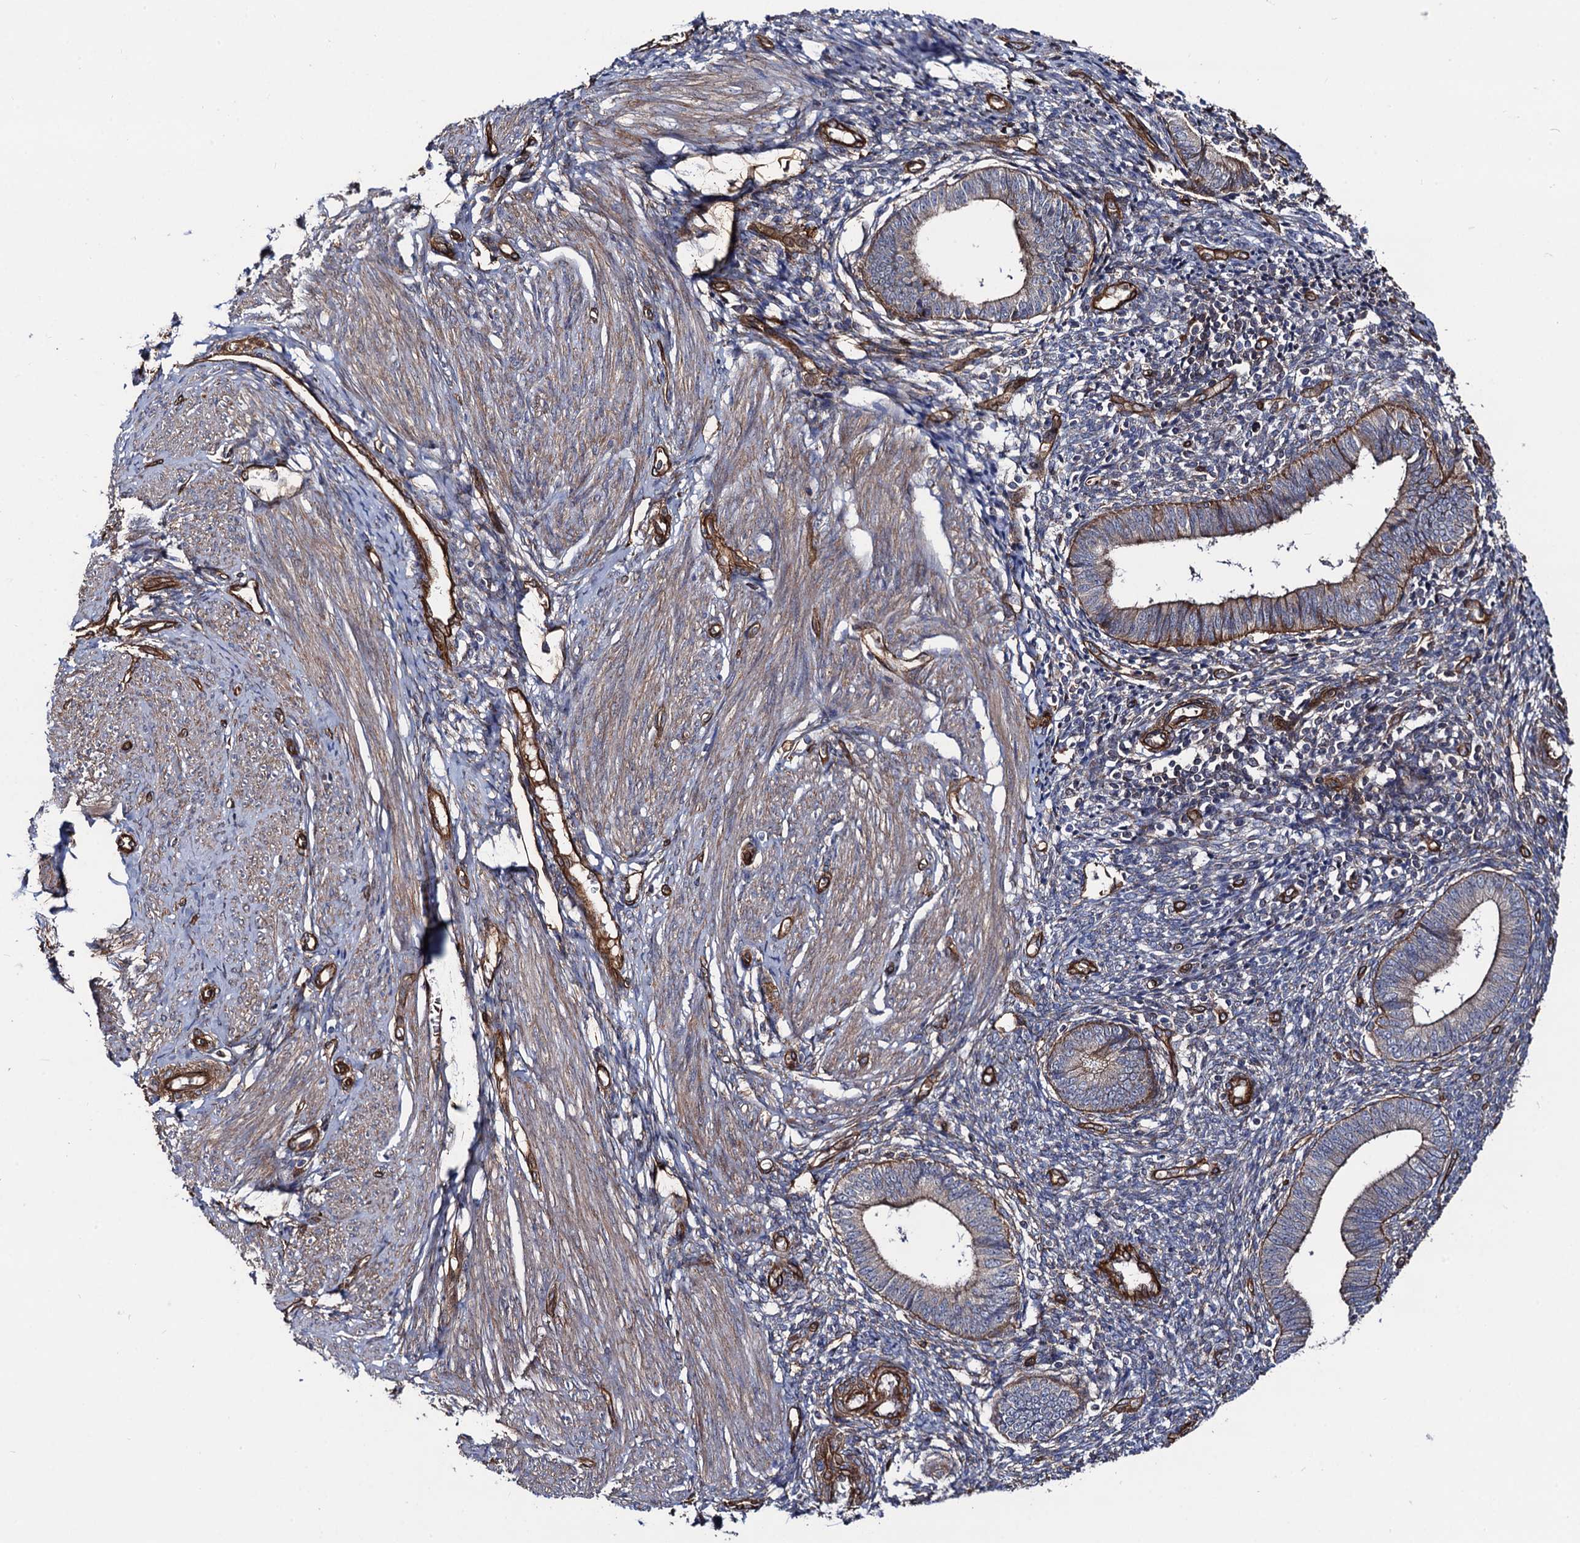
{"staining": {"intensity": "moderate", "quantity": "<25%", "location": "cytoplasmic/membranous"}, "tissue": "endometrium", "cell_type": "Cells in endometrial stroma", "image_type": "normal", "snomed": [{"axis": "morphology", "description": "Normal tissue, NOS"}, {"axis": "topography", "description": "Endometrium"}], "caption": "Immunohistochemical staining of benign human endometrium displays <25% levels of moderate cytoplasmic/membranous protein expression in approximately <25% of cells in endometrial stroma.", "gene": "CIP2A", "patient": {"sex": "female", "age": 46}}